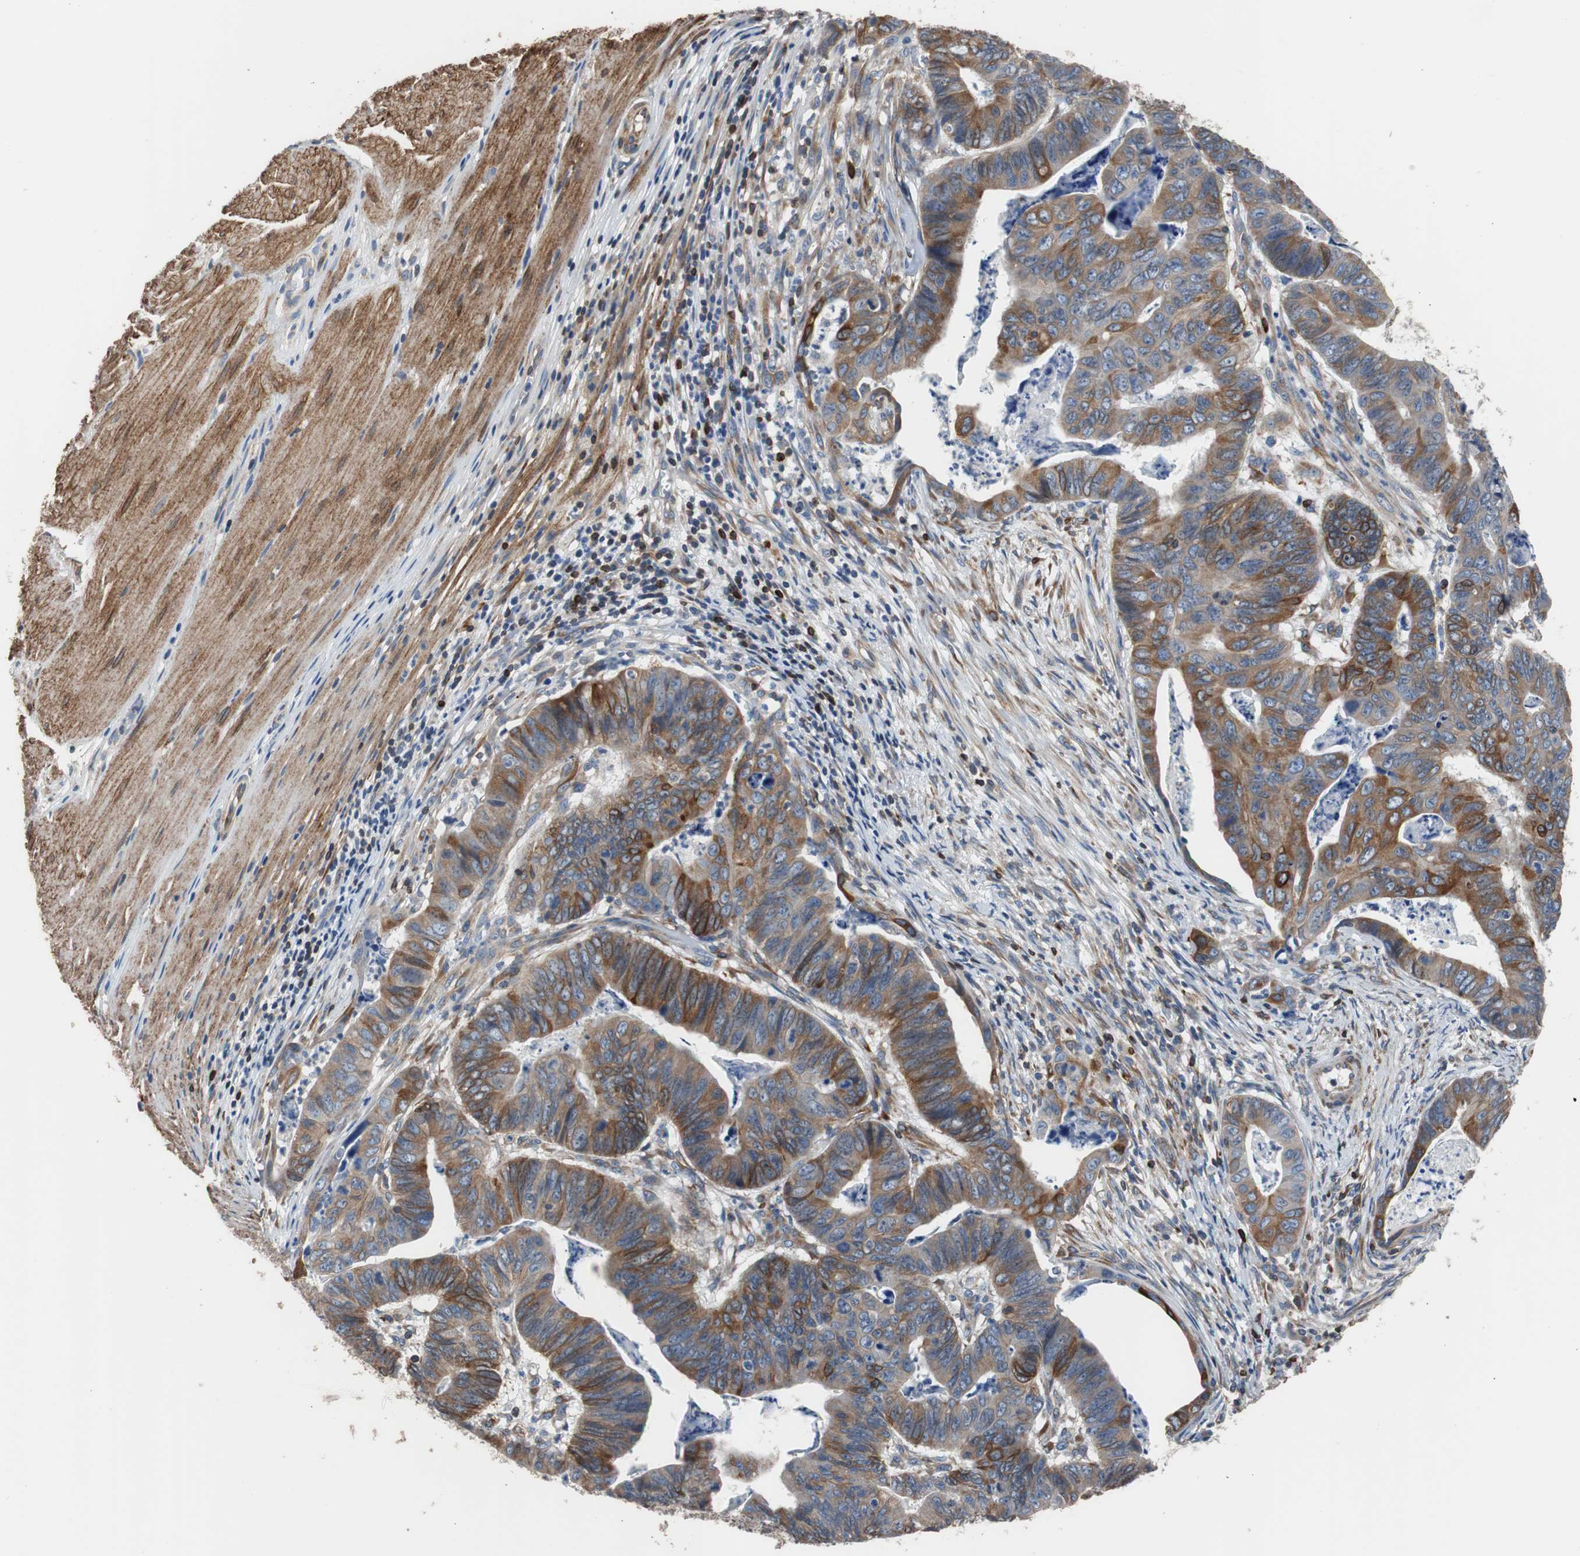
{"staining": {"intensity": "moderate", "quantity": ">75%", "location": "cytoplasmic/membranous"}, "tissue": "stomach cancer", "cell_type": "Tumor cells", "image_type": "cancer", "snomed": [{"axis": "morphology", "description": "Adenocarcinoma, NOS"}, {"axis": "topography", "description": "Stomach, lower"}], "caption": "A brown stain highlights moderate cytoplasmic/membranous expression of a protein in adenocarcinoma (stomach) tumor cells.", "gene": "PBXIP1", "patient": {"sex": "male", "age": 77}}